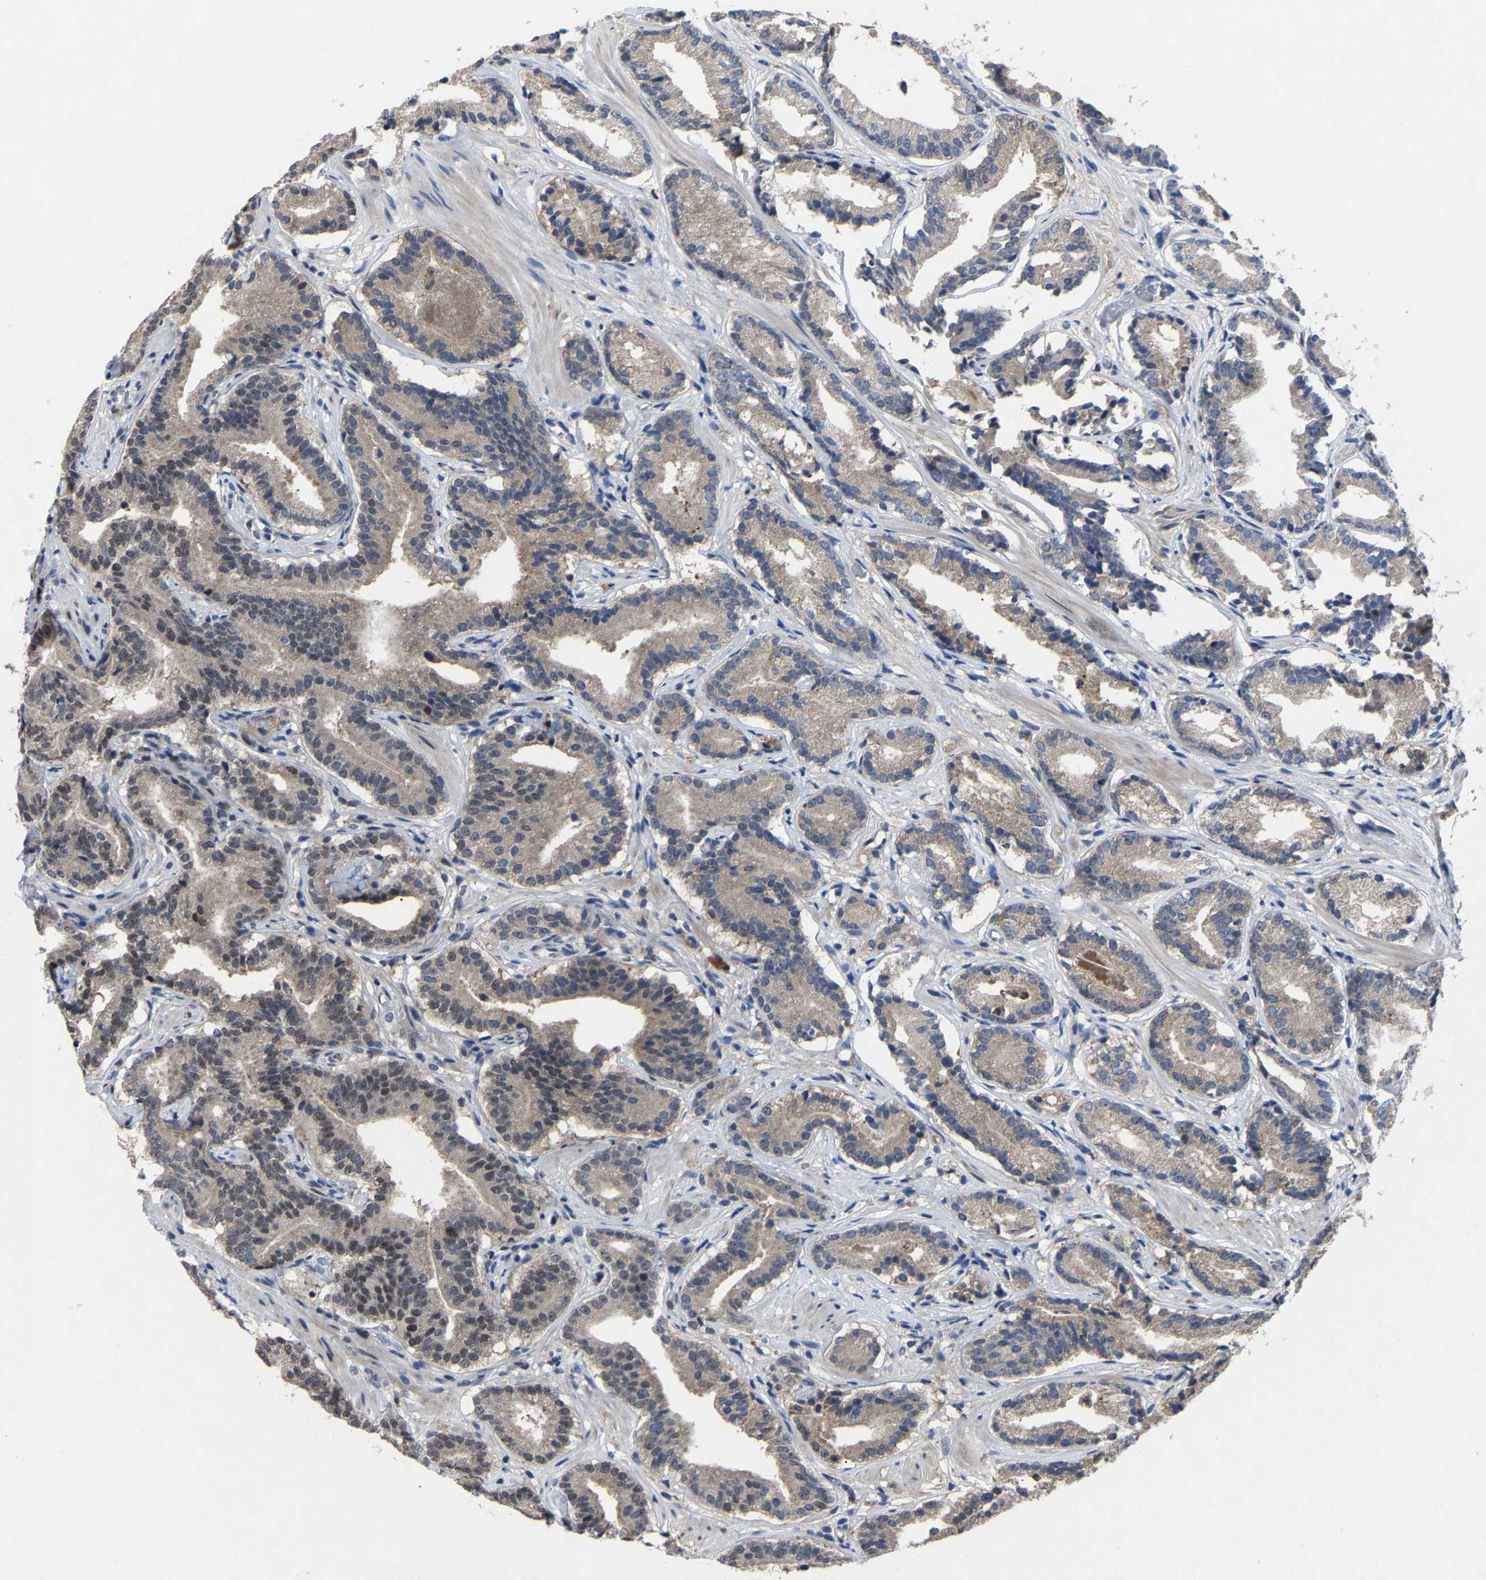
{"staining": {"intensity": "weak", "quantity": ">75%", "location": "cytoplasmic/membranous,nuclear"}, "tissue": "prostate cancer", "cell_type": "Tumor cells", "image_type": "cancer", "snomed": [{"axis": "morphology", "description": "Adenocarcinoma, Low grade"}, {"axis": "topography", "description": "Prostate"}], "caption": "Weak cytoplasmic/membranous and nuclear staining is present in about >75% of tumor cells in prostate cancer.", "gene": "LSM8", "patient": {"sex": "male", "age": 51}}